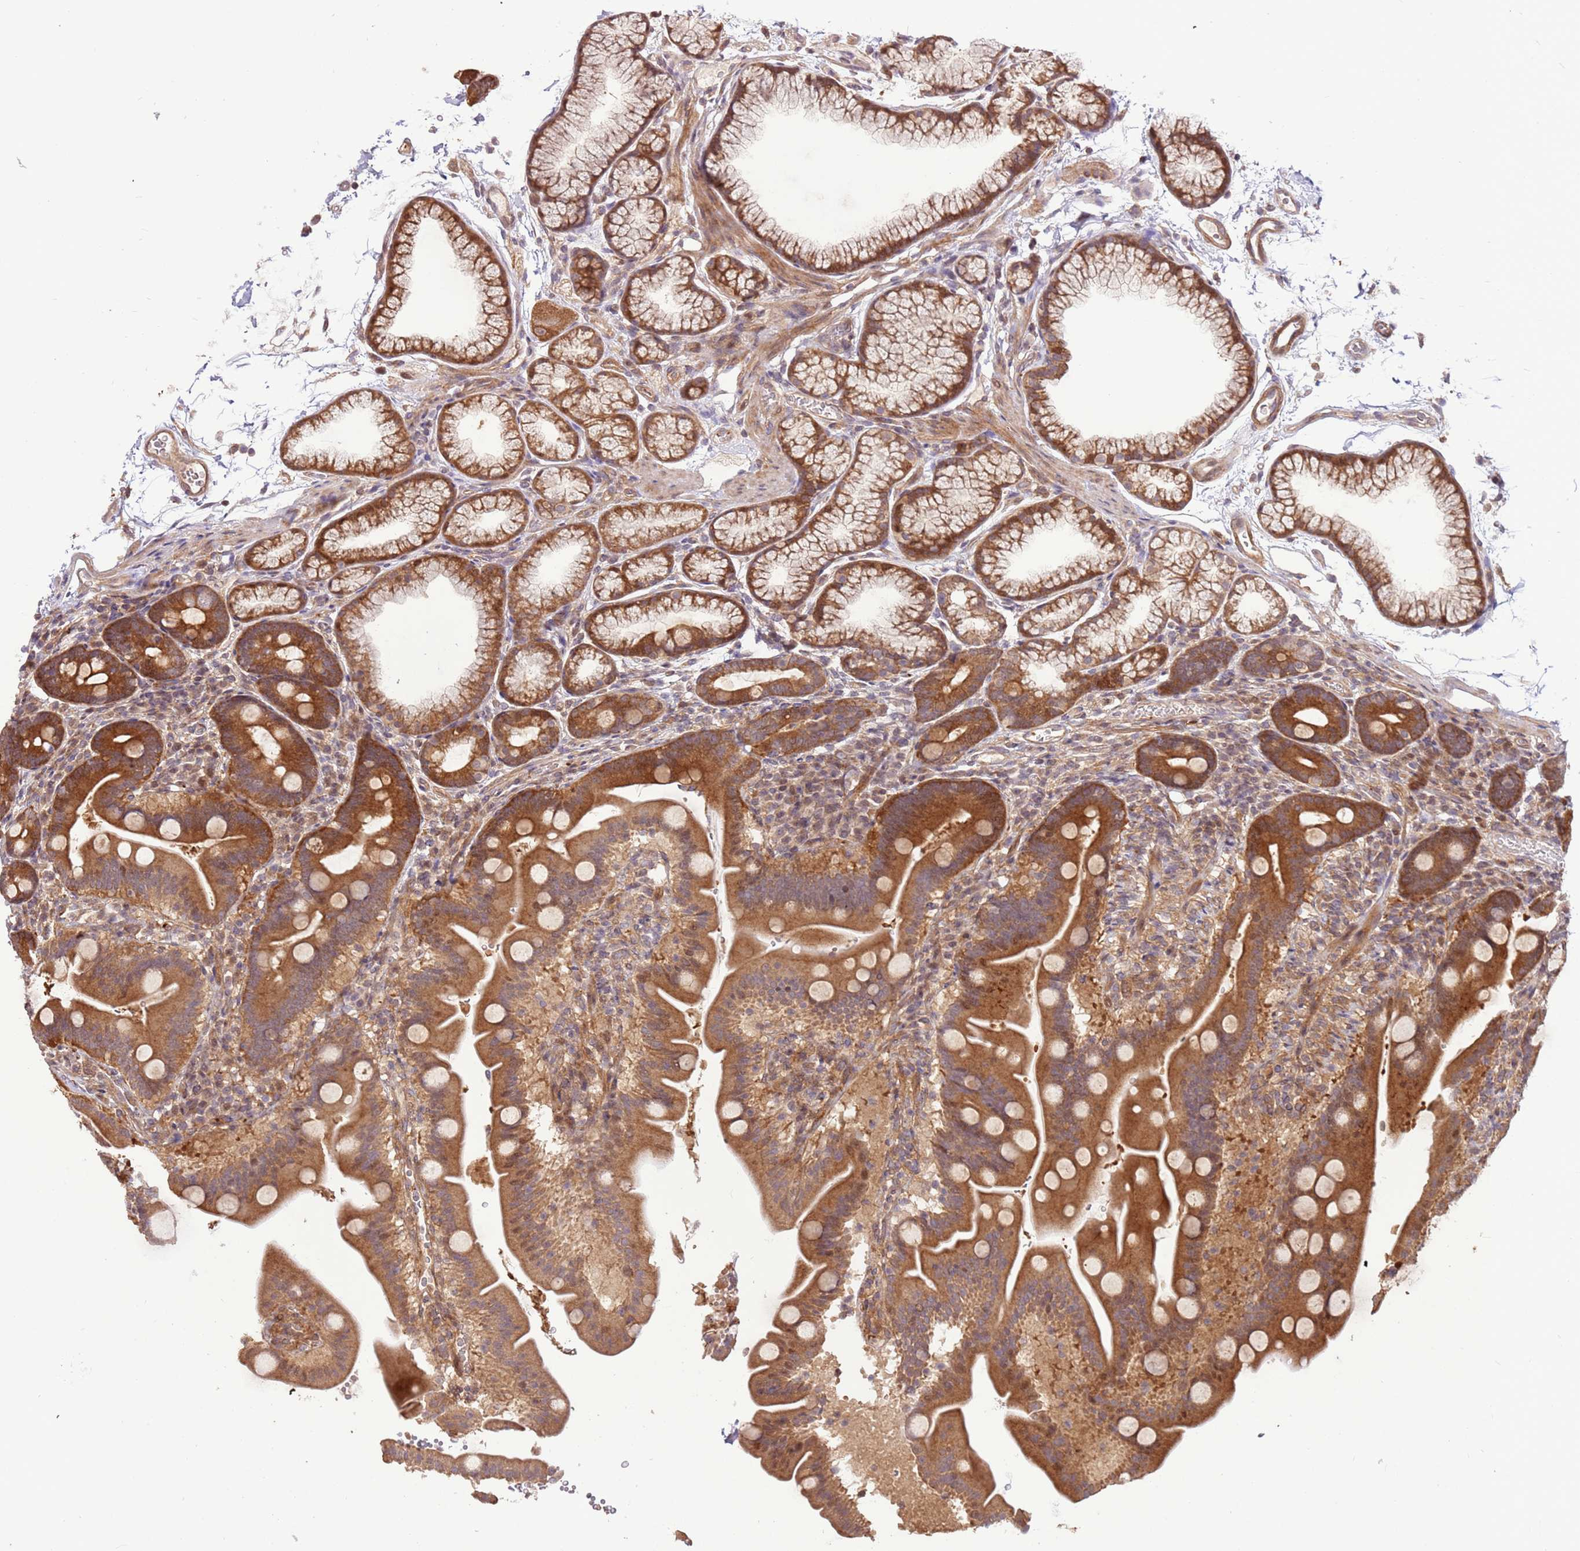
{"staining": {"intensity": "strong", "quantity": ">75%", "location": "cytoplasmic/membranous,nuclear"}, "tissue": "duodenum", "cell_type": "Glandular cells", "image_type": "normal", "snomed": [{"axis": "morphology", "description": "Normal tissue, NOS"}, {"axis": "topography", "description": "Duodenum"}], "caption": "Immunohistochemical staining of benign human duodenum reveals high levels of strong cytoplasmic/membranous,nuclear staining in approximately >75% of glandular cells.", "gene": "CCDC112", "patient": {"sex": "male", "age": 54}}